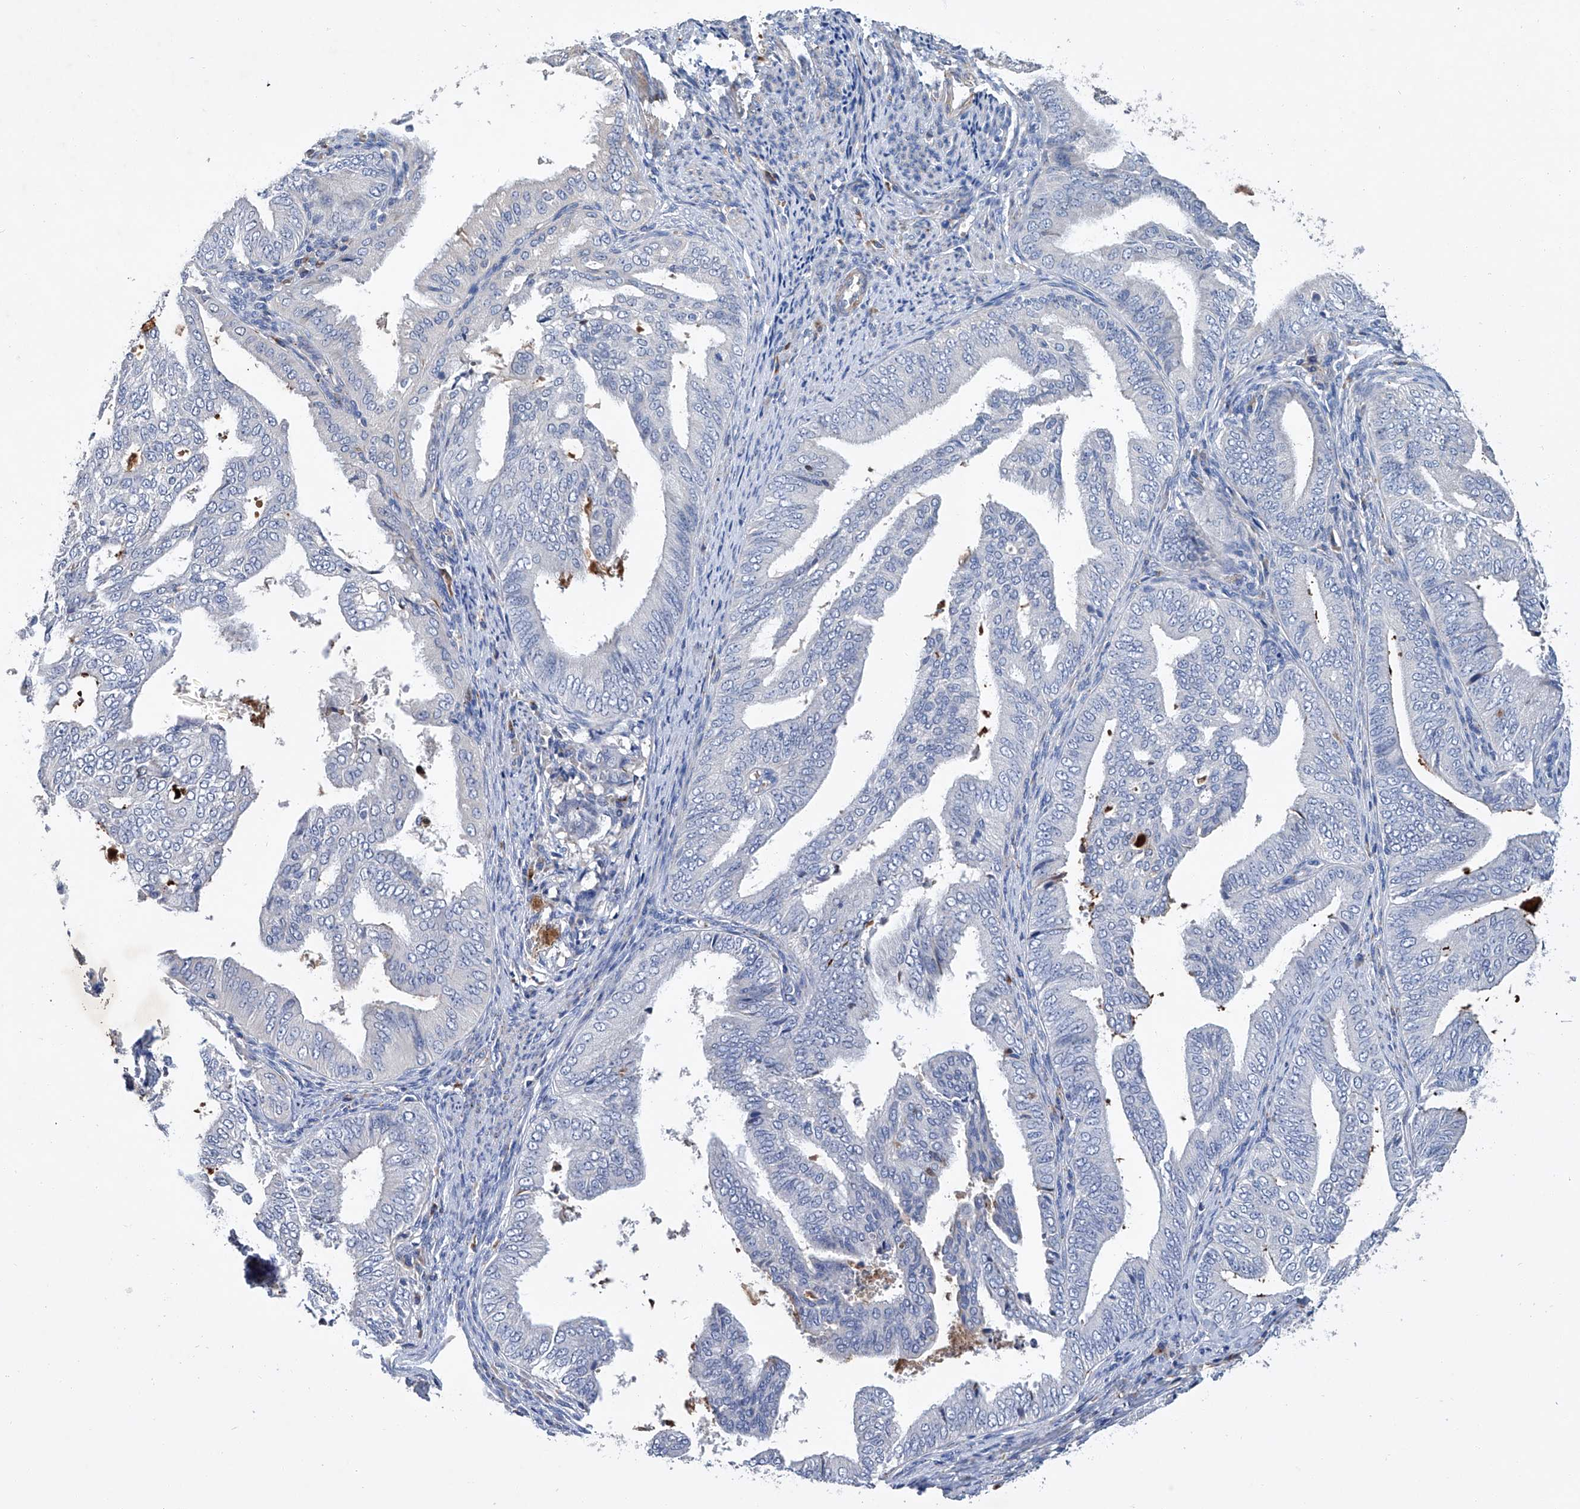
{"staining": {"intensity": "negative", "quantity": "none", "location": "none"}, "tissue": "endometrial cancer", "cell_type": "Tumor cells", "image_type": "cancer", "snomed": [{"axis": "morphology", "description": "Adenocarcinoma, NOS"}, {"axis": "topography", "description": "Endometrium"}], "caption": "A micrograph of human adenocarcinoma (endometrial) is negative for staining in tumor cells.", "gene": "GPT", "patient": {"sex": "female", "age": 58}}